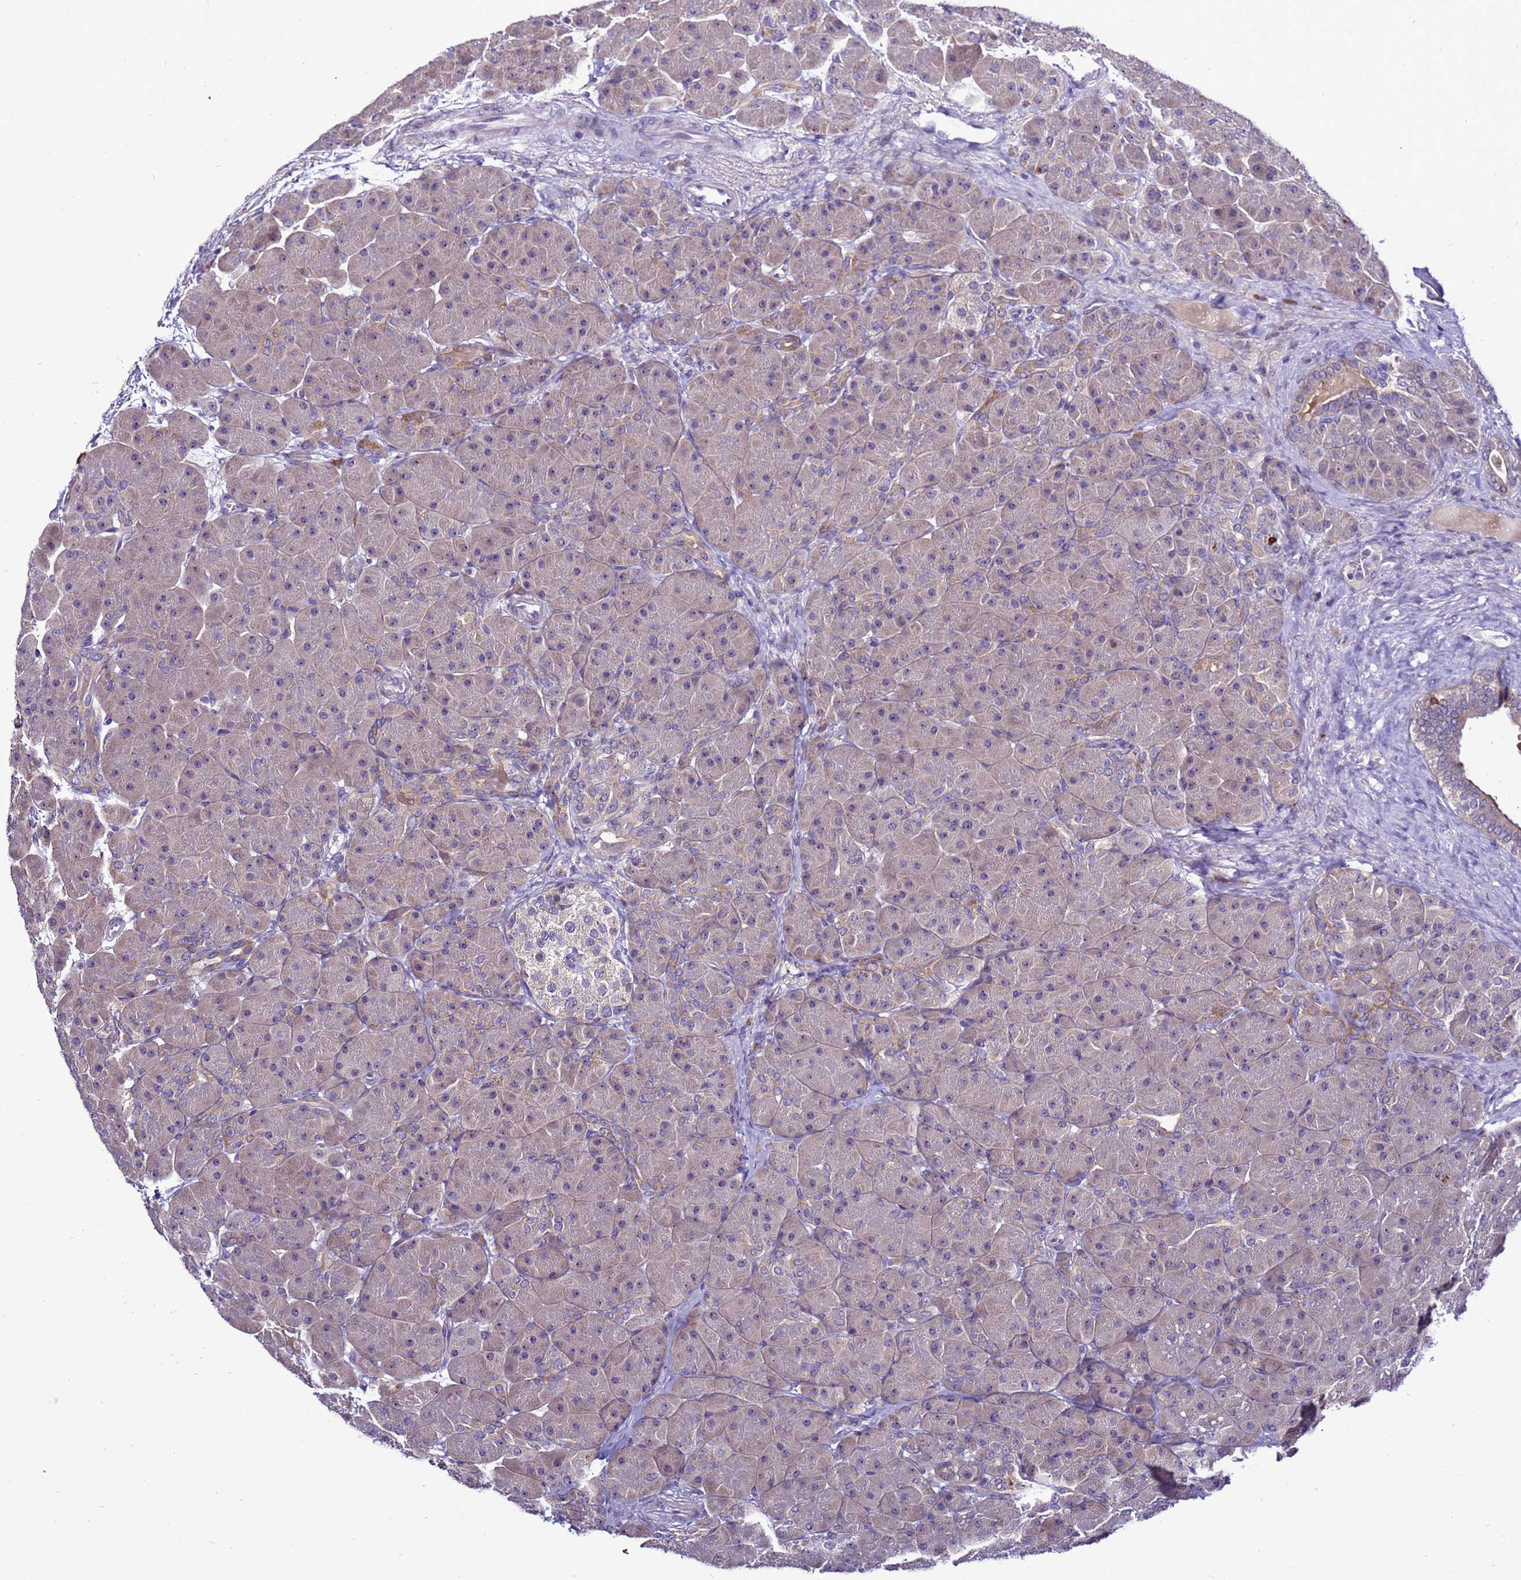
{"staining": {"intensity": "weak", "quantity": "25%-75%", "location": "cytoplasmic/membranous,nuclear"}, "tissue": "pancreas", "cell_type": "Exocrine glandular cells", "image_type": "normal", "snomed": [{"axis": "morphology", "description": "Normal tissue, NOS"}, {"axis": "topography", "description": "Pancreas"}], "caption": "Normal pancreas displays weak cytoplasmic/membranous,nuclear positivity in about 25%-75% of exocrine glandular cells, visualized by immunohistochemistry.", "gene": "NOL8", "patient": {"sex": "male", "age": 66}}